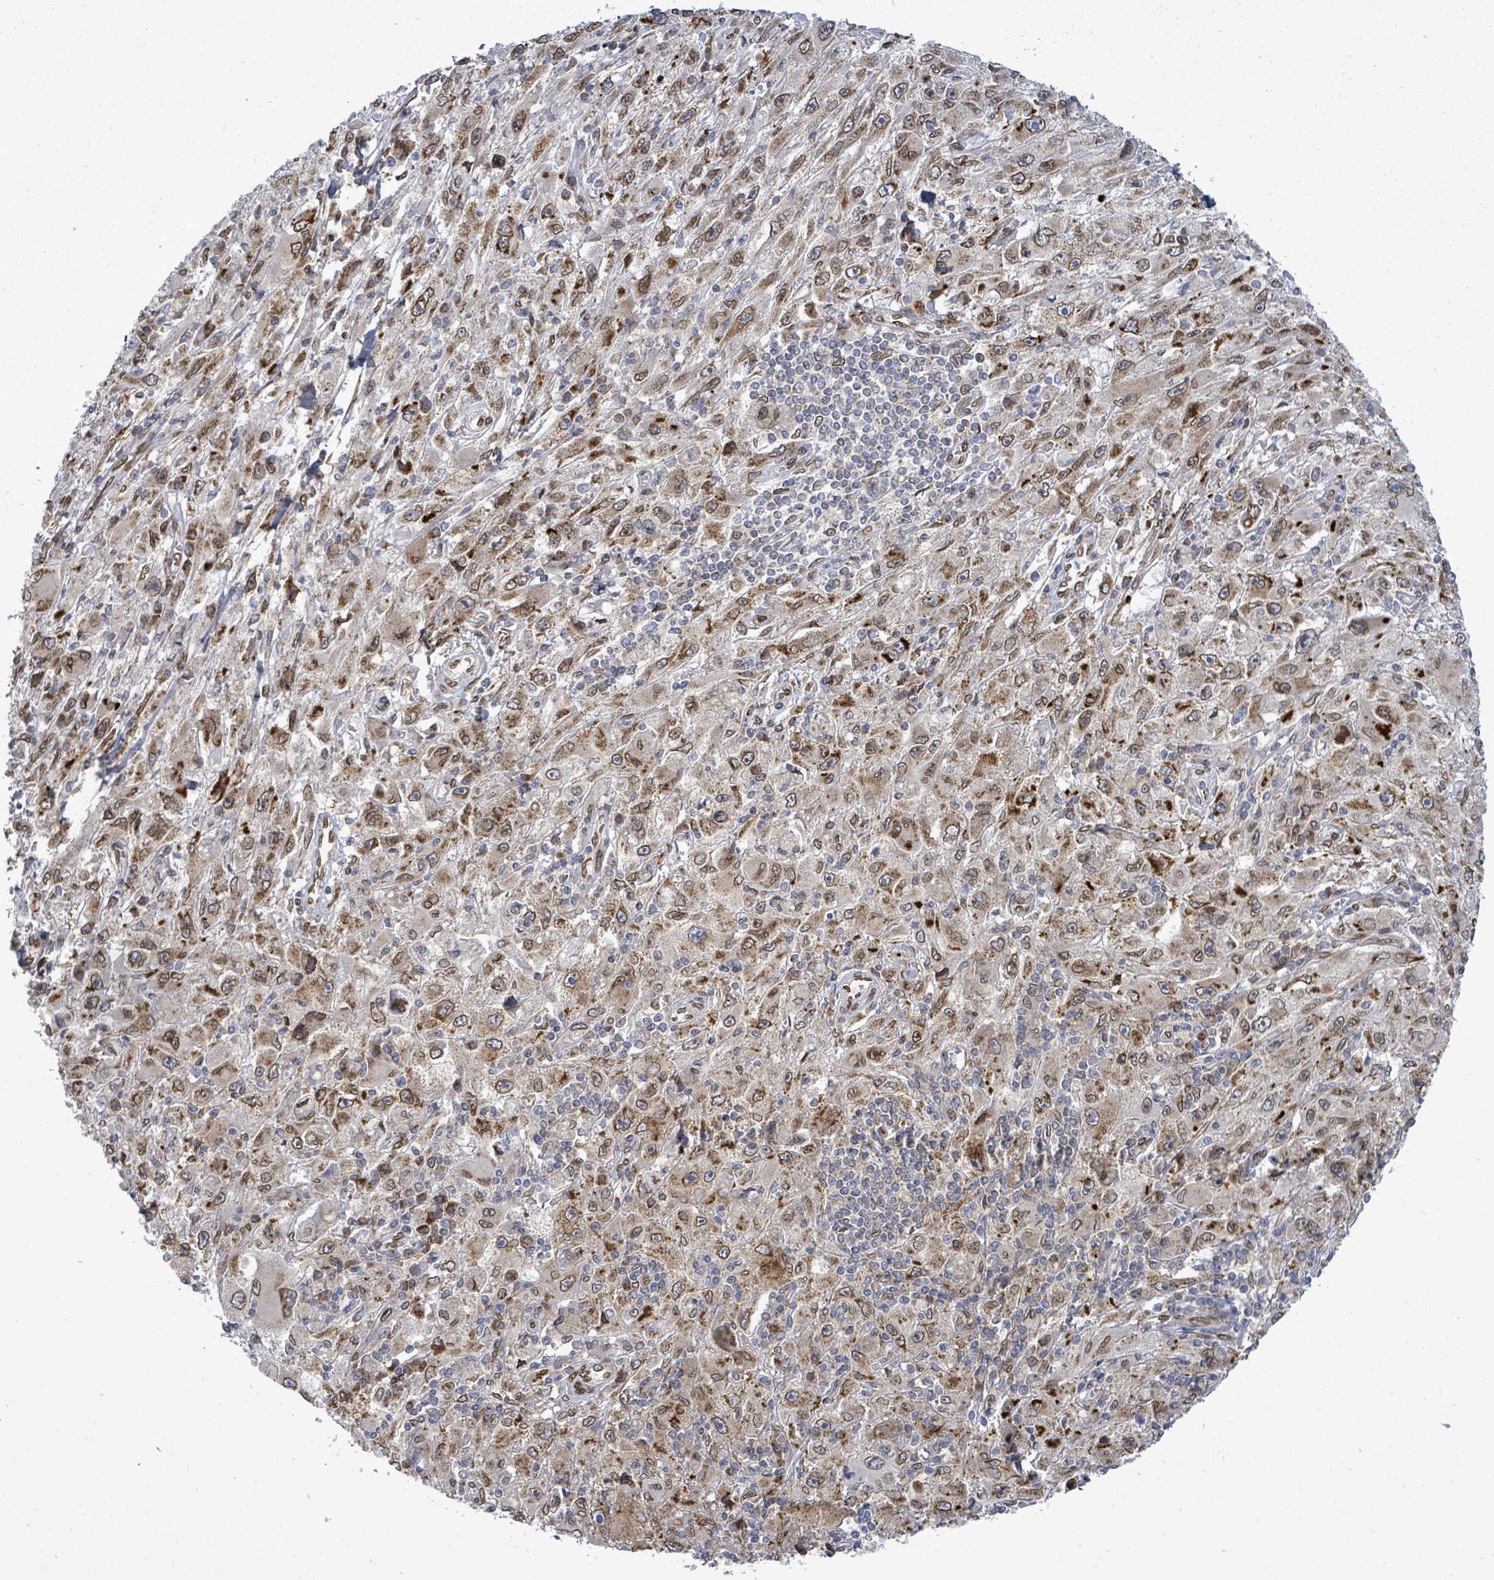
{"staining": {"intensity": "moderate", "quantity": ">75%", "location": "cytoplasmic/membranous,nuclear"}, "tissue": "melanoma", "cell_type": "Tumor cells", "image_type": "cancer", "snomed": [{"axis": "morphology", "description": "Malignant melanoma, Metastatic site"}, {"axis": "topography", "description": "Skin"}], "caption": "Immunohistochemical staining of human melanoma reveals medium levels of moderate cytoplasmic/membranous and nuclear protein positivity in approximately >75% of tumor cells. The staining was performed using DAB (3,3'-diaminobenzidine), with brown indicating positive protein expression. Nuclei are stained blue with hematoxylin.", "gene": "ARFGAP1", "patient": {"sex": "male", "age": 53}}